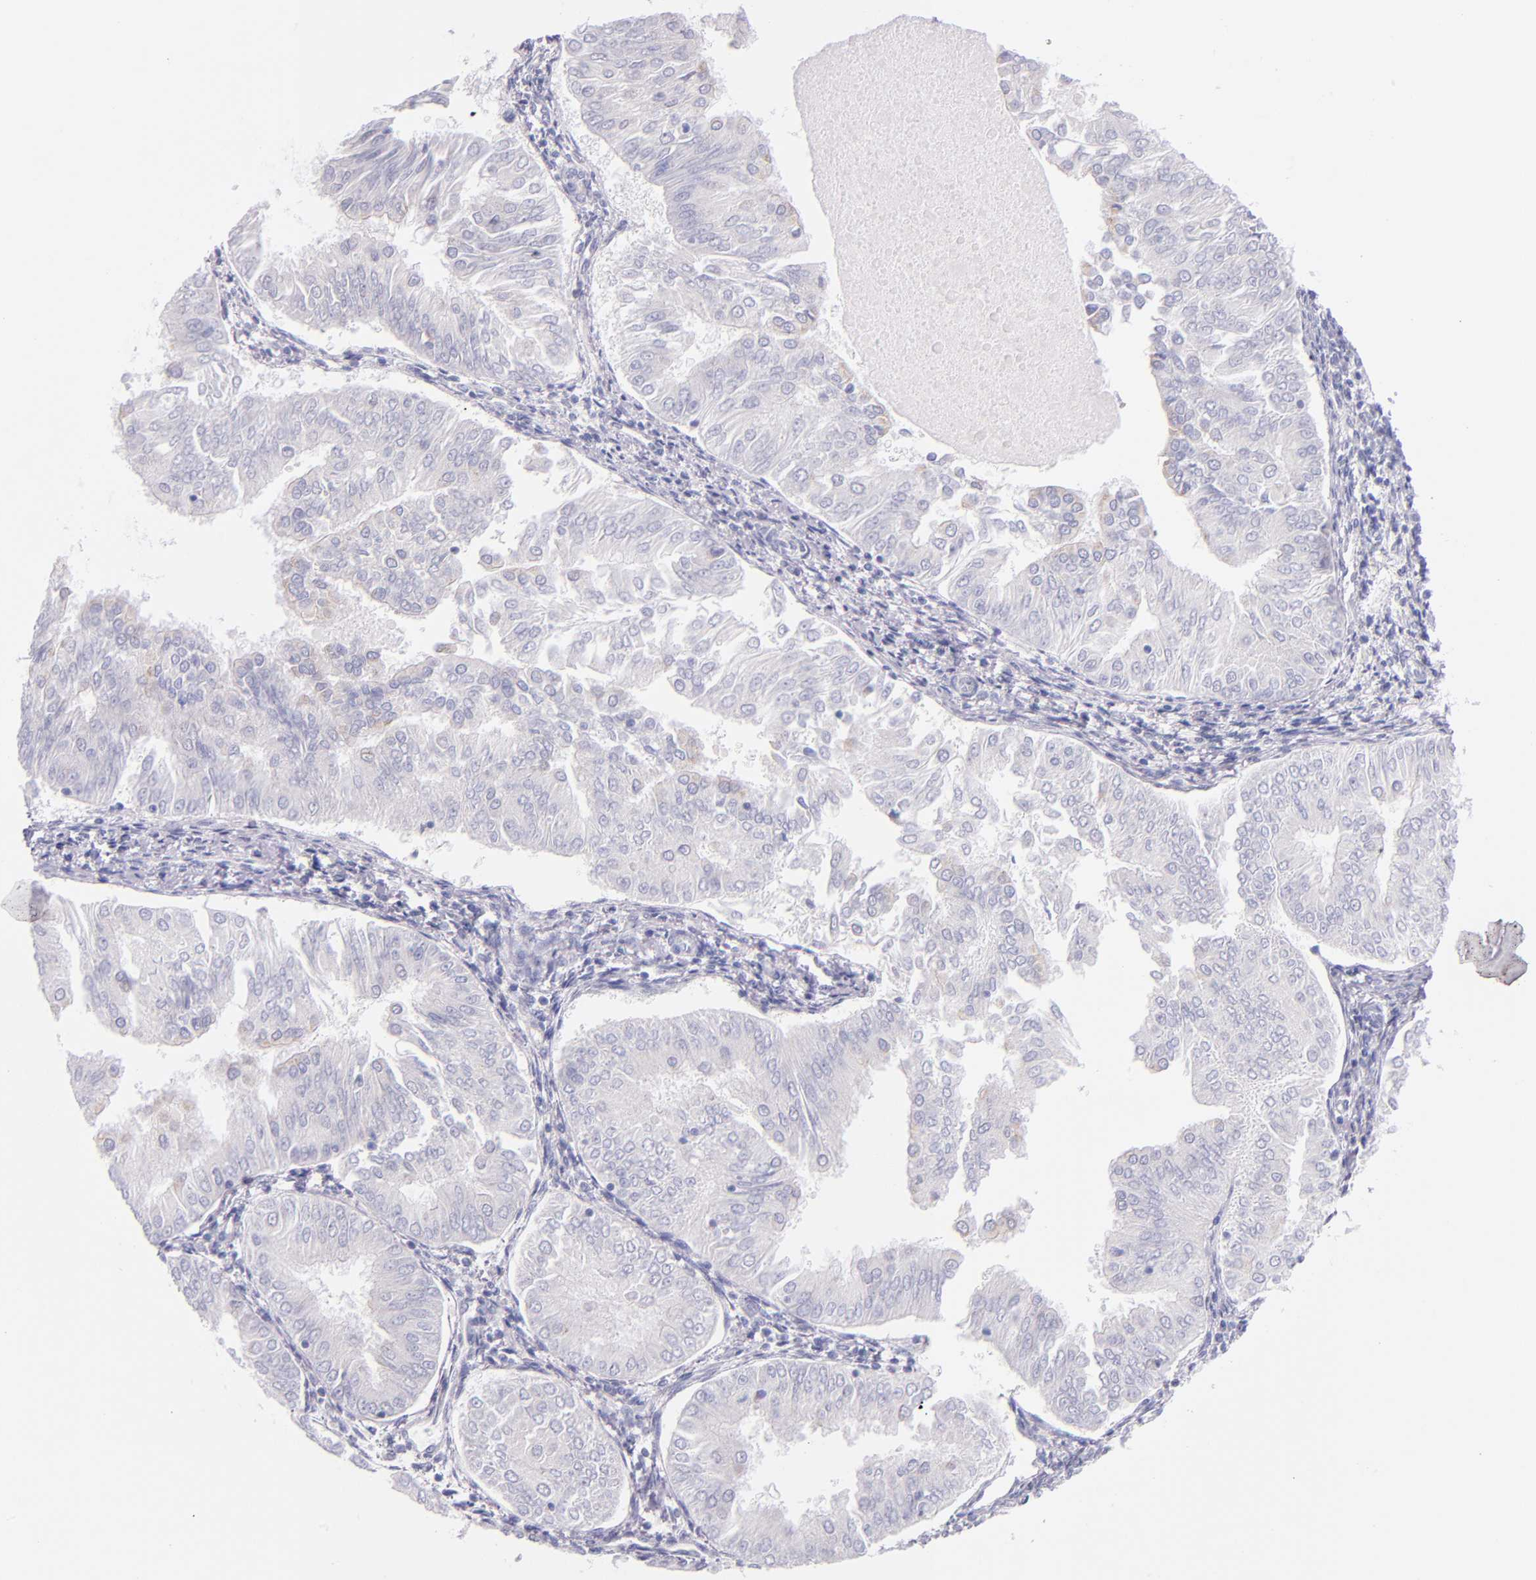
{"staining": {"intensity": "negative", "quantity": "none", "location": "none"}, "tissue": "endometrial cancer", "cell_type": "Tumor cells", "image_type": "cancer", "snomed": [{"axis": "morphology", "description": "Adenocarcinoma, NOS"}, {"axis": "topography", "description": "Endometrium"}], "caption": "Human endometrial cancer (adenocarcinoma) stained for a protein using immunohistochemistry reveals no positivity in tumor cells.", "gene": "IRF4", "patient": {"sex": "female", "age": 53}}